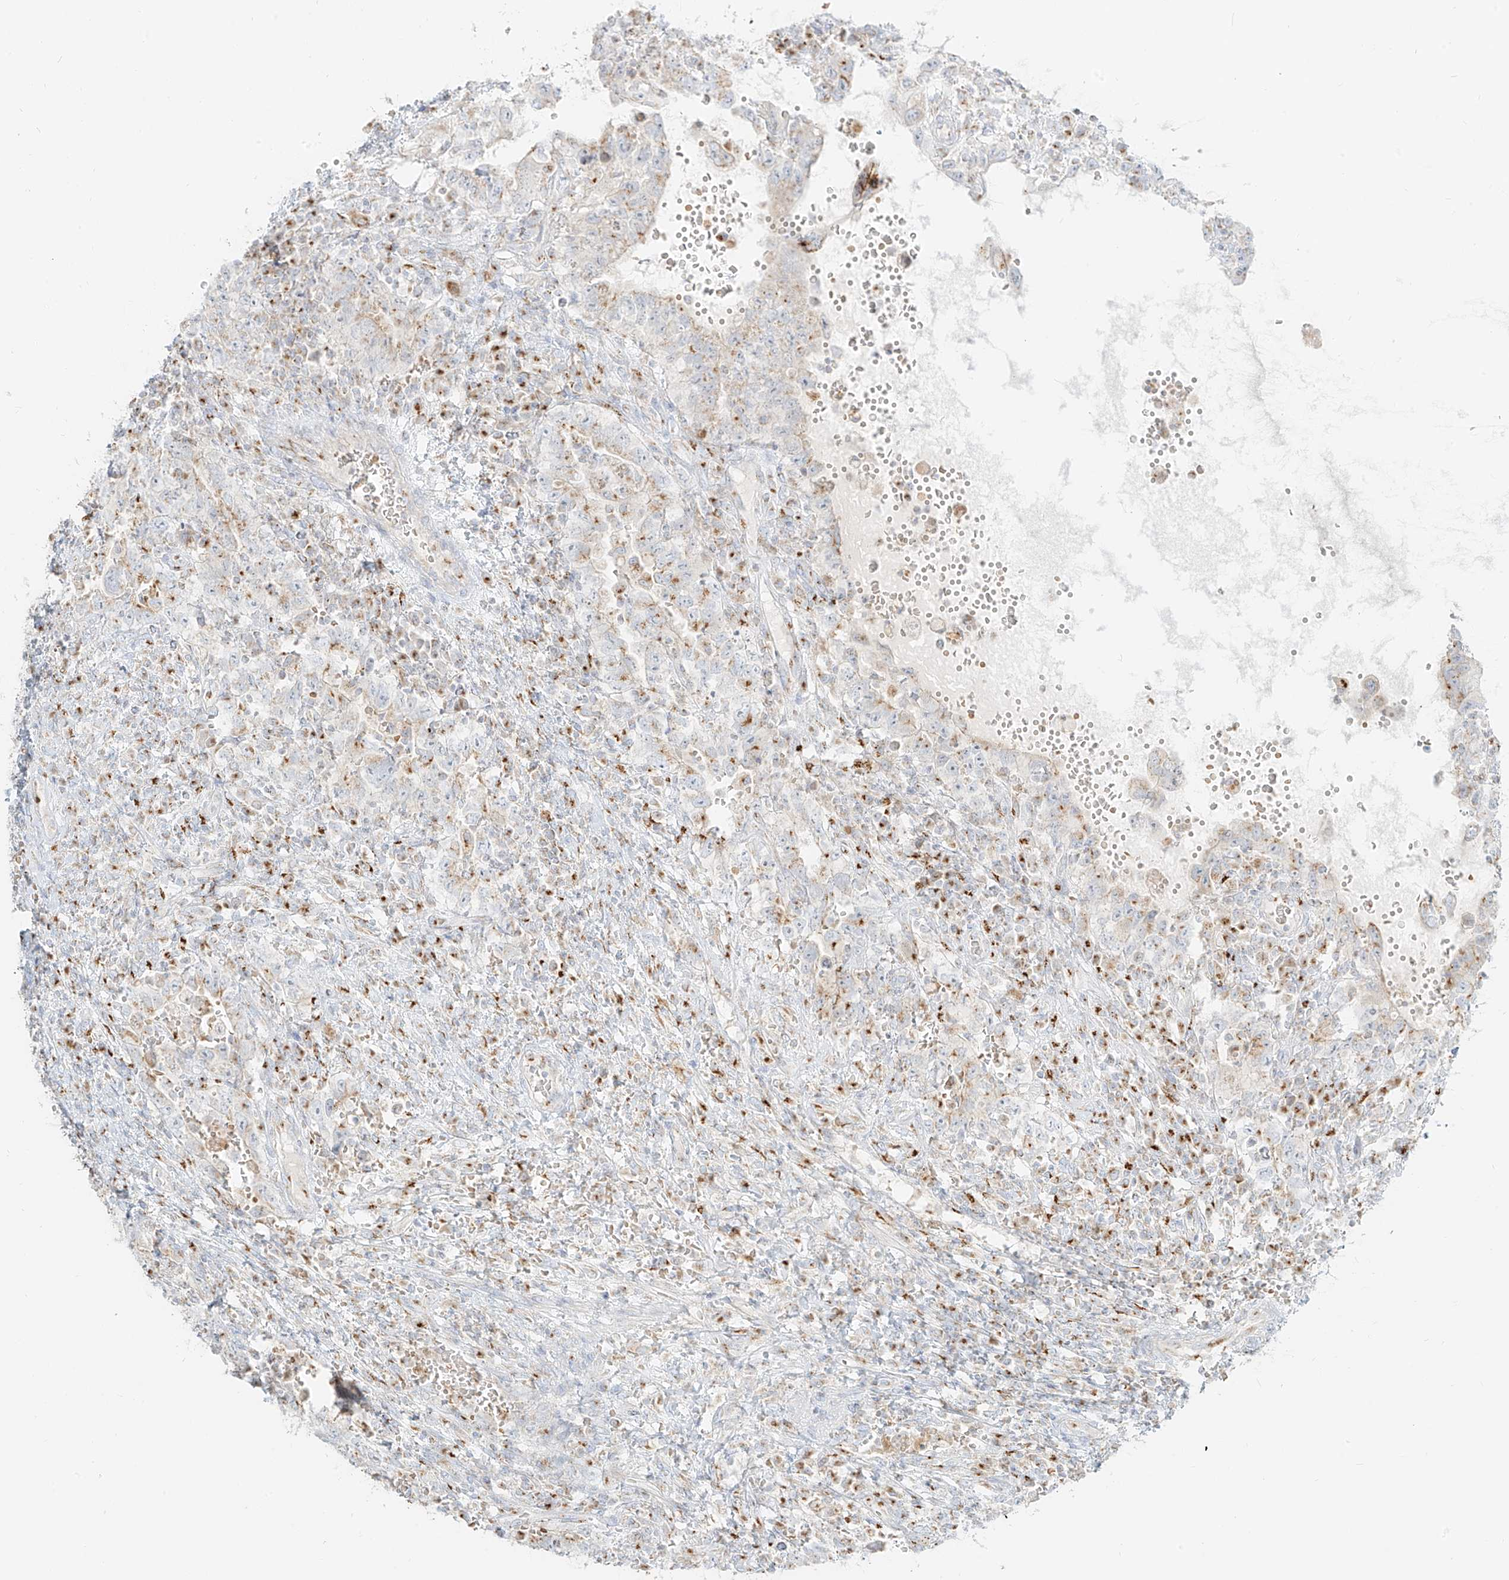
{"staining": {"intensity": "weak", "quantity": ">75%", "location": "cytoplasmic/membranous"}, "tissue": "testis cancer", "cell_type": "Tumor cells", "image_type": "cancer", "snomed": [{"axis": "morphology", "description": "Carcinoma, Embryonal, NOS"}, {"axis": "topography", "description": "Testis"}], "caption": "Embryonal carcinoma (testis) tissue demonstrates weak cytoplasmic/membranous expression in about >75% of tumor cells", "gene": "TMEM87B", "patient": {"sex": "male", "age": 26}}